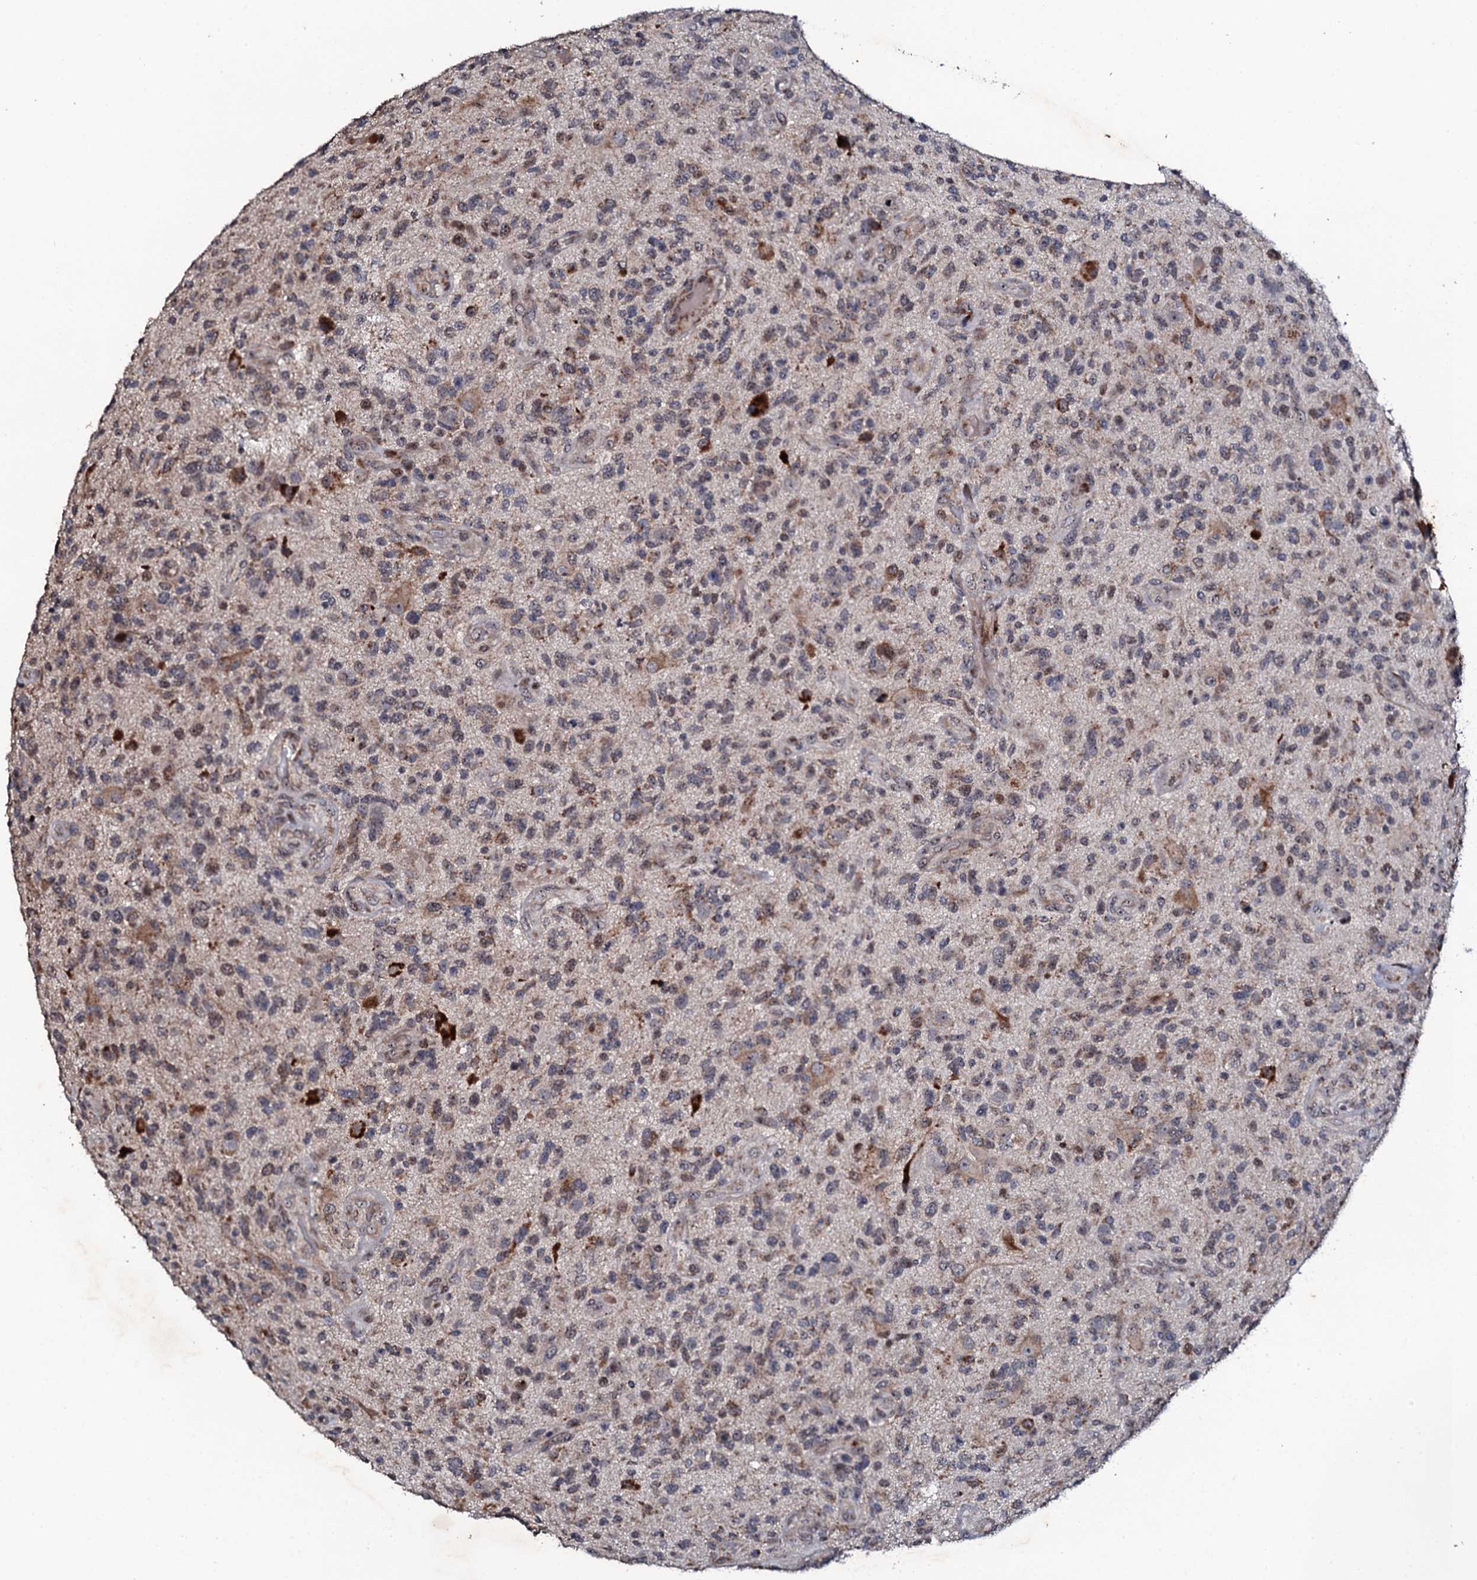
{"staining": {"intensity": "negative", "quantity": "none", "location": "none"}, "tissue": "glioma", "cell_type": "Tumor cells", "image_type": "cancer", "snomed": [{"axis": "morphology", "description": "Glioma, malignant, High grade"}, {"axis": "topography", "description": "Brain"}], "caption": "An IHC photomicrograph of glioma is shown. There is no staining in tumor cells of glioma.", "gene": "FAM111A", "patient": {"sex": "male", "age": 47}}